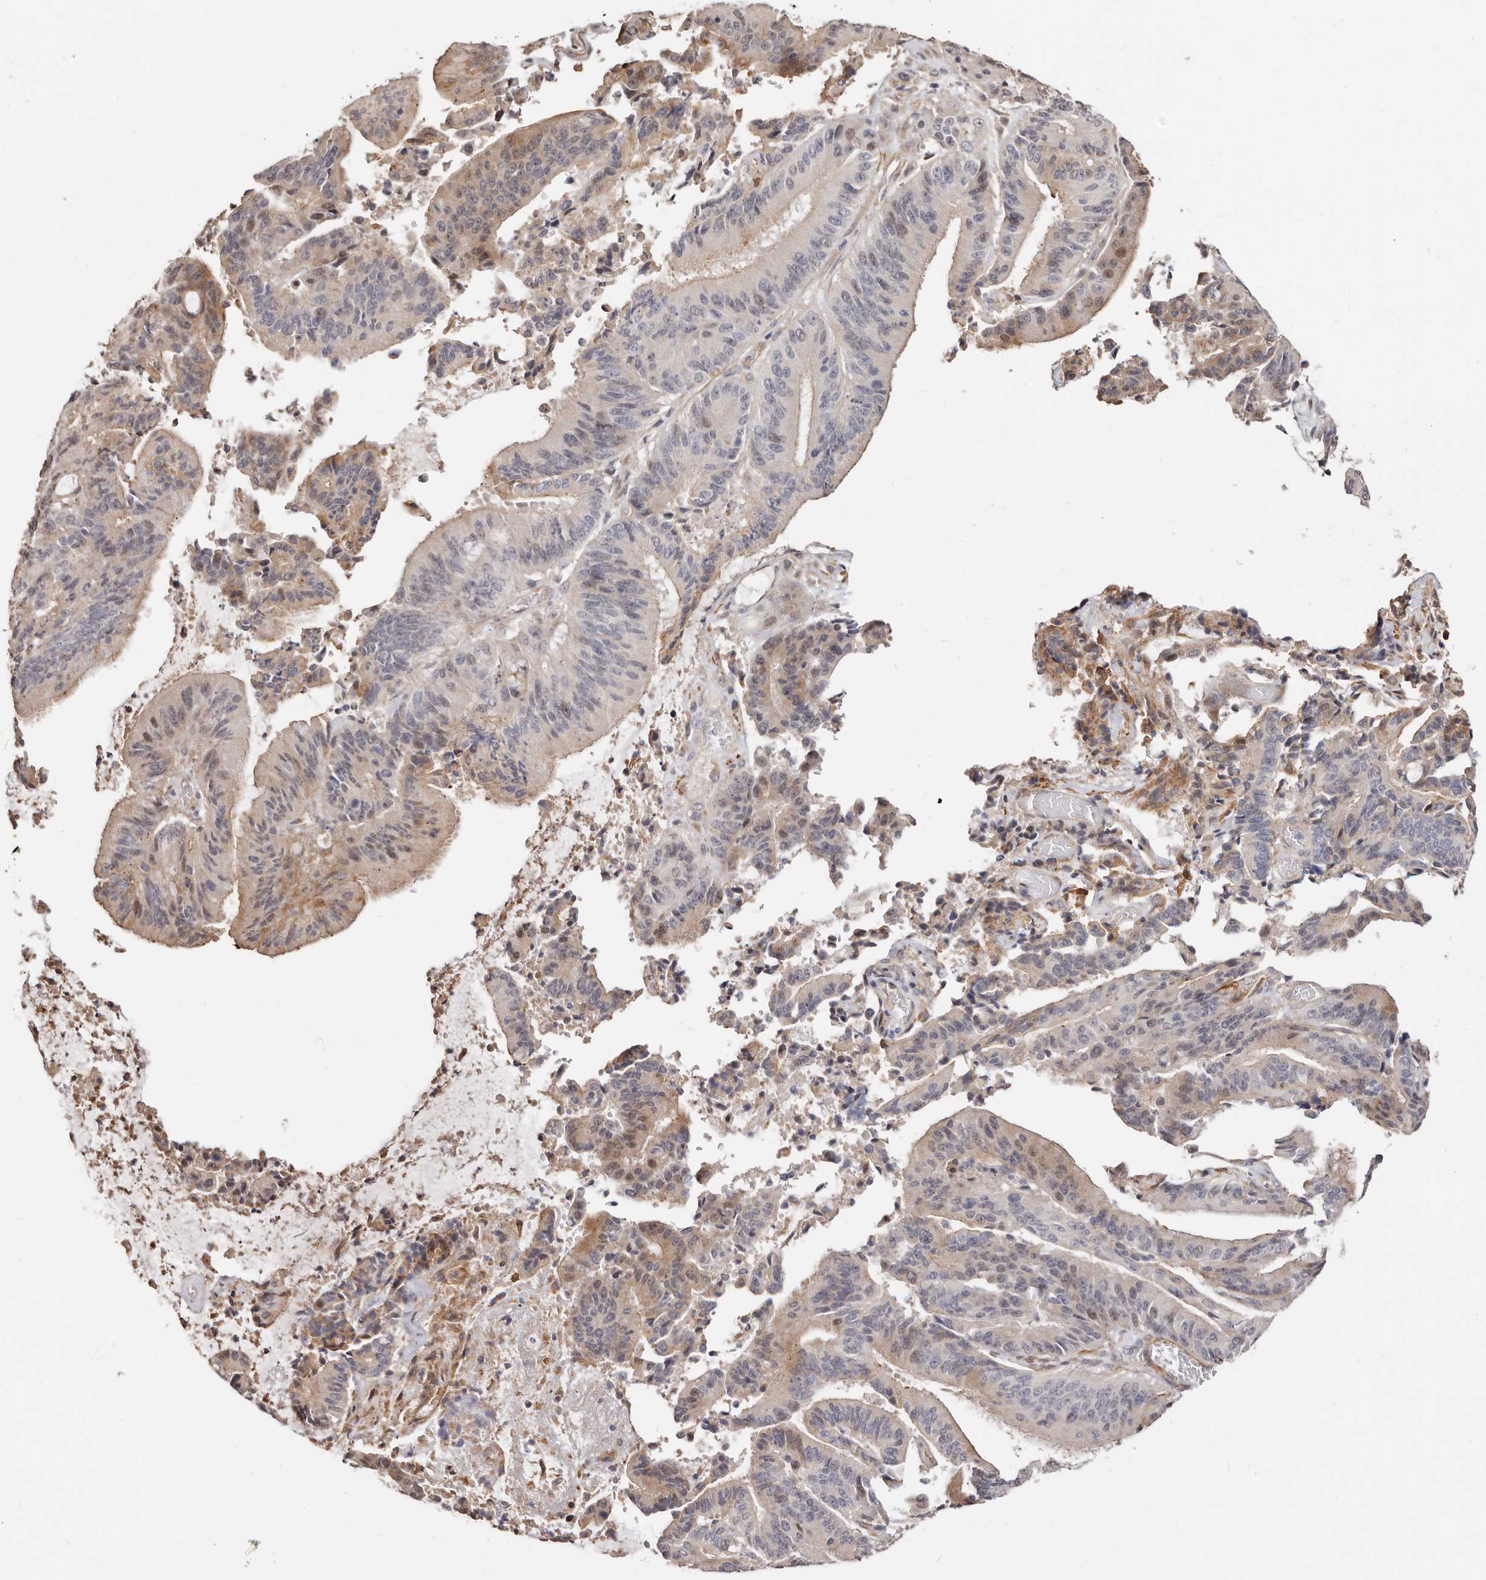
{"staining": {"intensity": "moderate", "quantity": "<25%", "location": "cytoplasmic/membranous,nuclear"}, "tissue": "liver cancer", "cell_type": "Tumor cells", "image_type": "cancer", "snomed": [{"axis": "morphology", "description": "Normal tissue, NOS"}, {"axis": "morphology", "description": "Cholangiocarcinoma"}, {"axis": "topography", "description": "Liver"}, {"axis": "topography", "description": "Peripheral nerve tissue"}], "caption": "Immunohistochemistry (DAB) staining of human liver cholangiocarcinoma demonstrates moderate cytoplasmic/membranous and nuclear protein positivity in approximately <25% of tumor cells.", "gene": "TRIP13", "patient": {"sex": "female", "age": 73}}